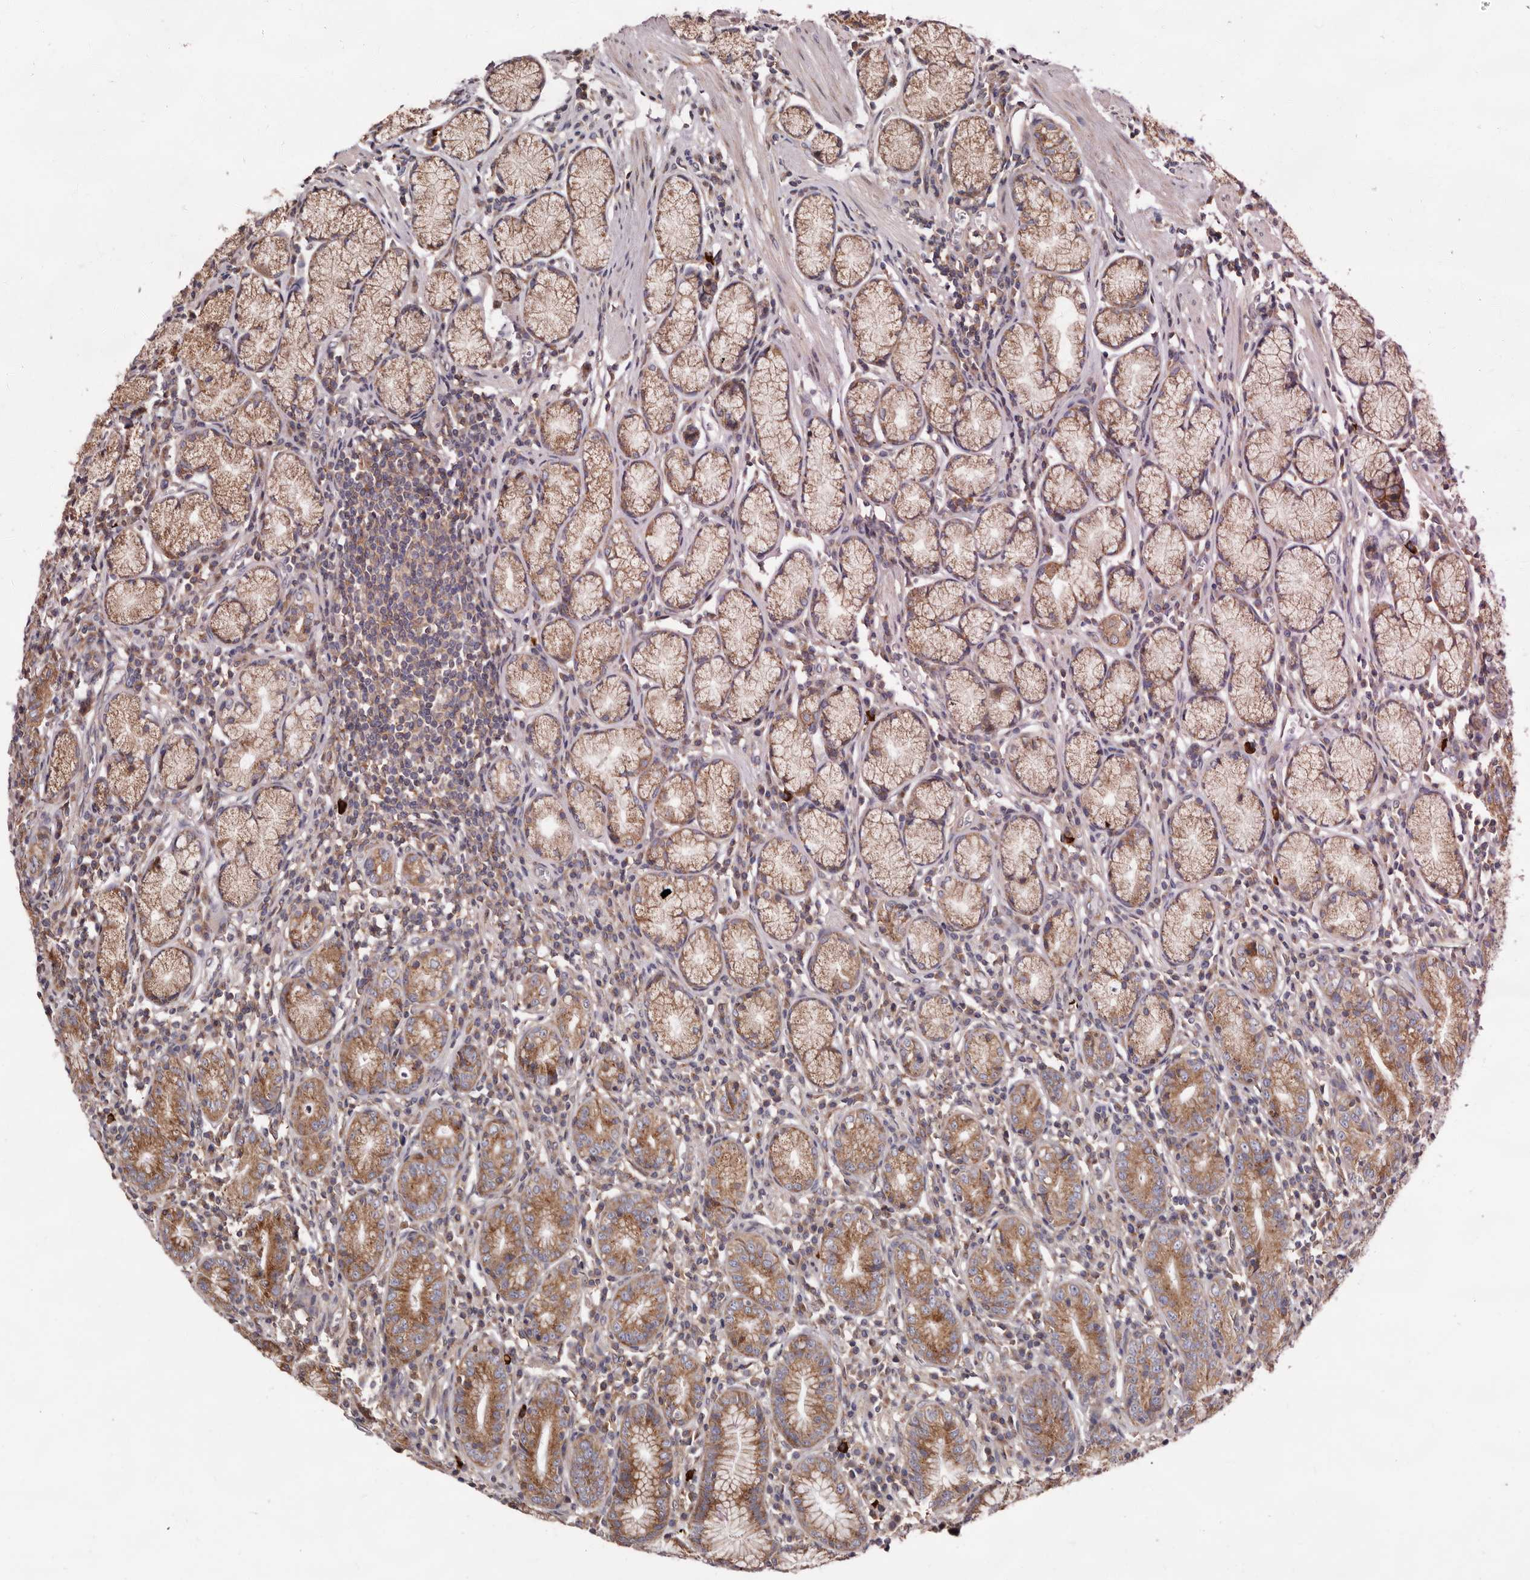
{"staining": {"intensity": "moderate", "quantity": ">75%", "location": "cytoplasmic/membranous"}, "tissue": "stomach", "cell_type": "Glandular cells", "image_type": "normal", "snomed": [{"axis": "morphology", "description": "Normal tissue, NOS"}, {"axis": "topography", "description": "Stomach"}], "caption": "Brown immunohistochemical staining in benign stomach shows moderate cytoplasmic/membranous expression in about >75% of glandular cells. The protein is shown in brown color, while the nuclei are stained blue.", "gene": "COQ8B", "patient": {"sex": "male", "age": 55}}